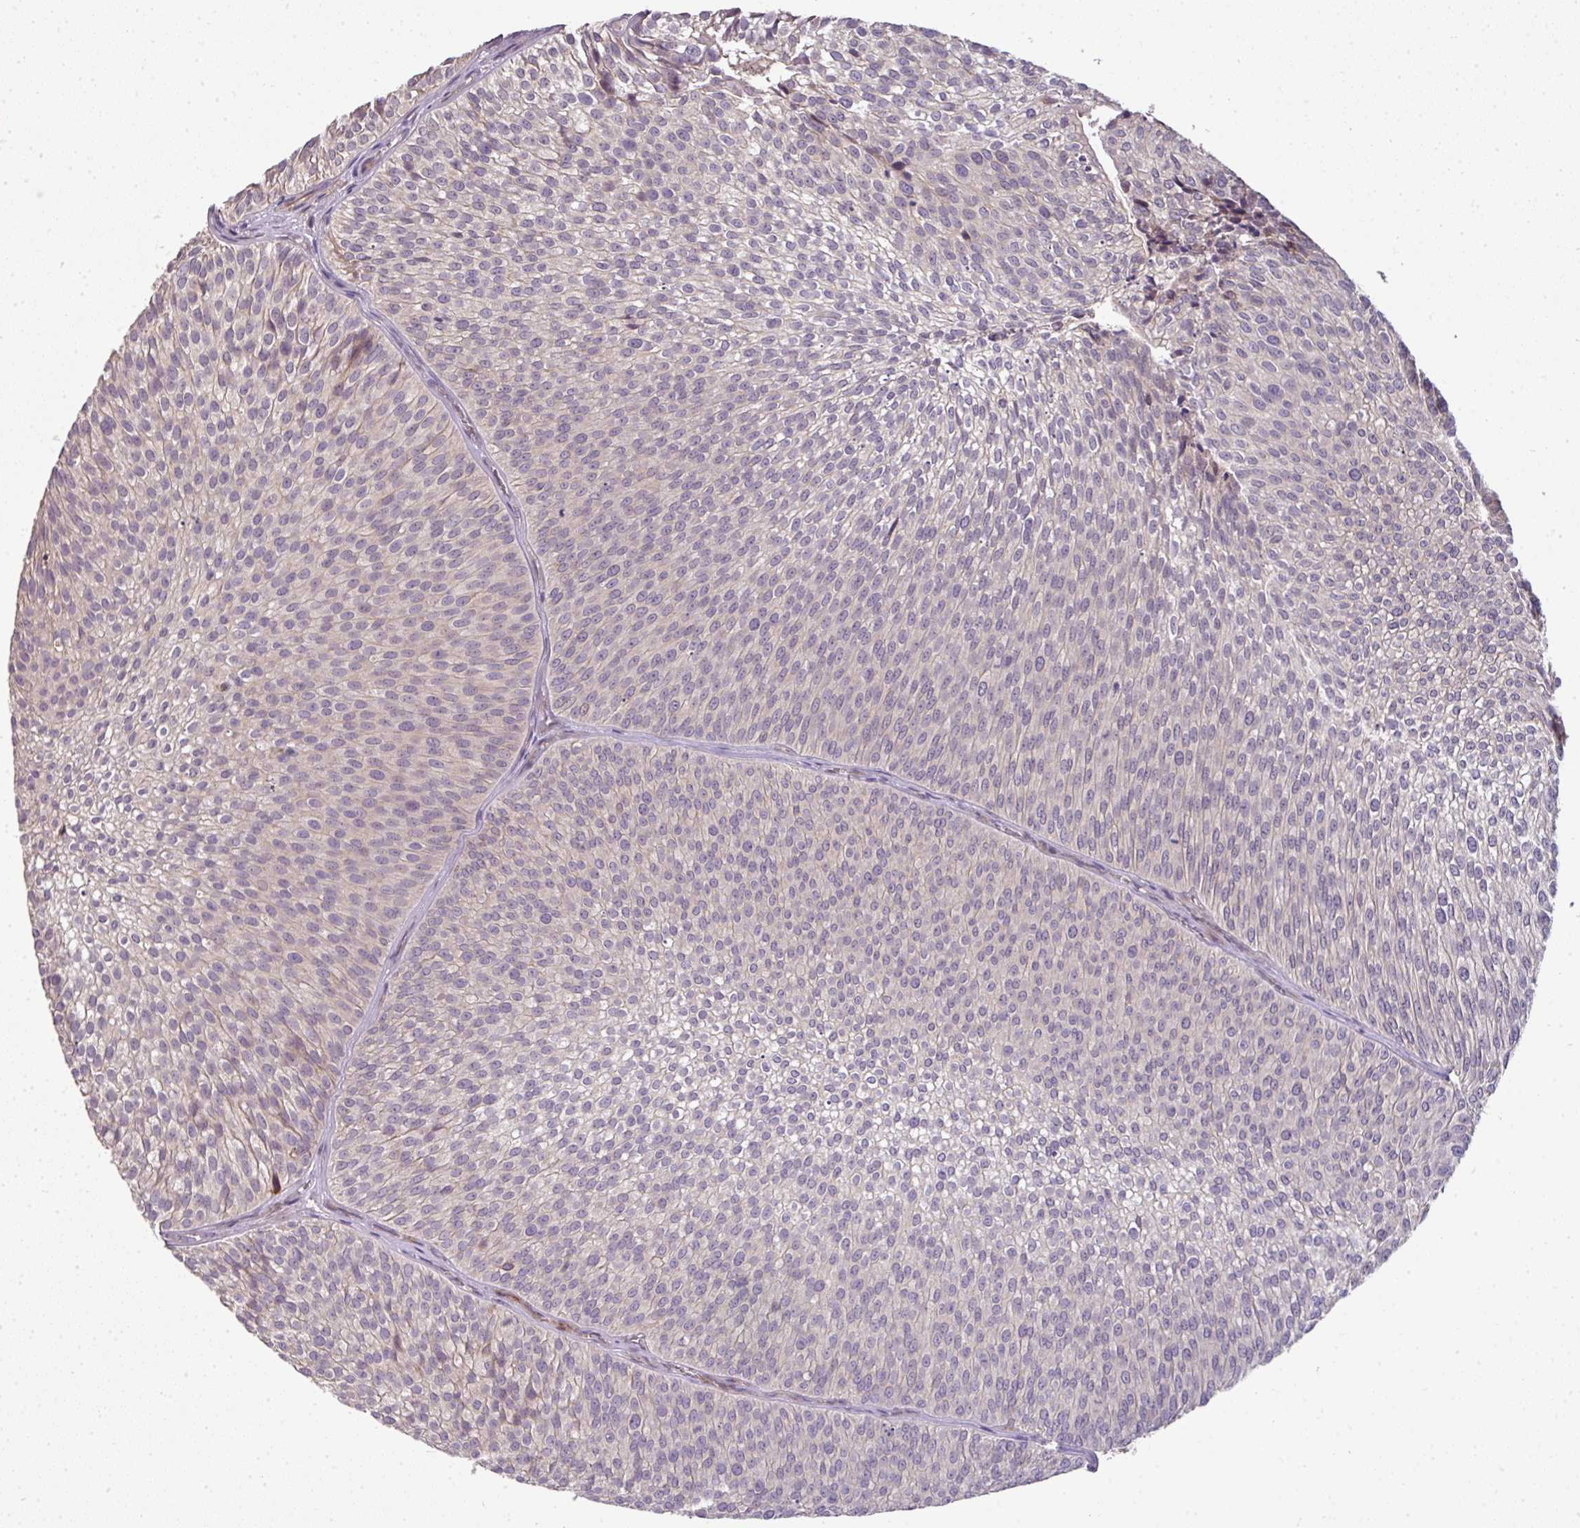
{"staining": {"intensity": "negative", "quantity": "none", "location": "none"}, "tissue": "urothelial cancer", "cell_type": "Tumor cells", "image_type": "cancer", "snomed": [{"axis": "morphology", "description": "Urothelial carcinoma, Low grade"}, {"axis": "topography", "description": "Urinary bladder"}], "caption": "Histopathology image shows no significant protein expression in tumor cells of urothelial cancer.", "gene": "SPCS3", "patient": {"sex": "male", "age": 91}}